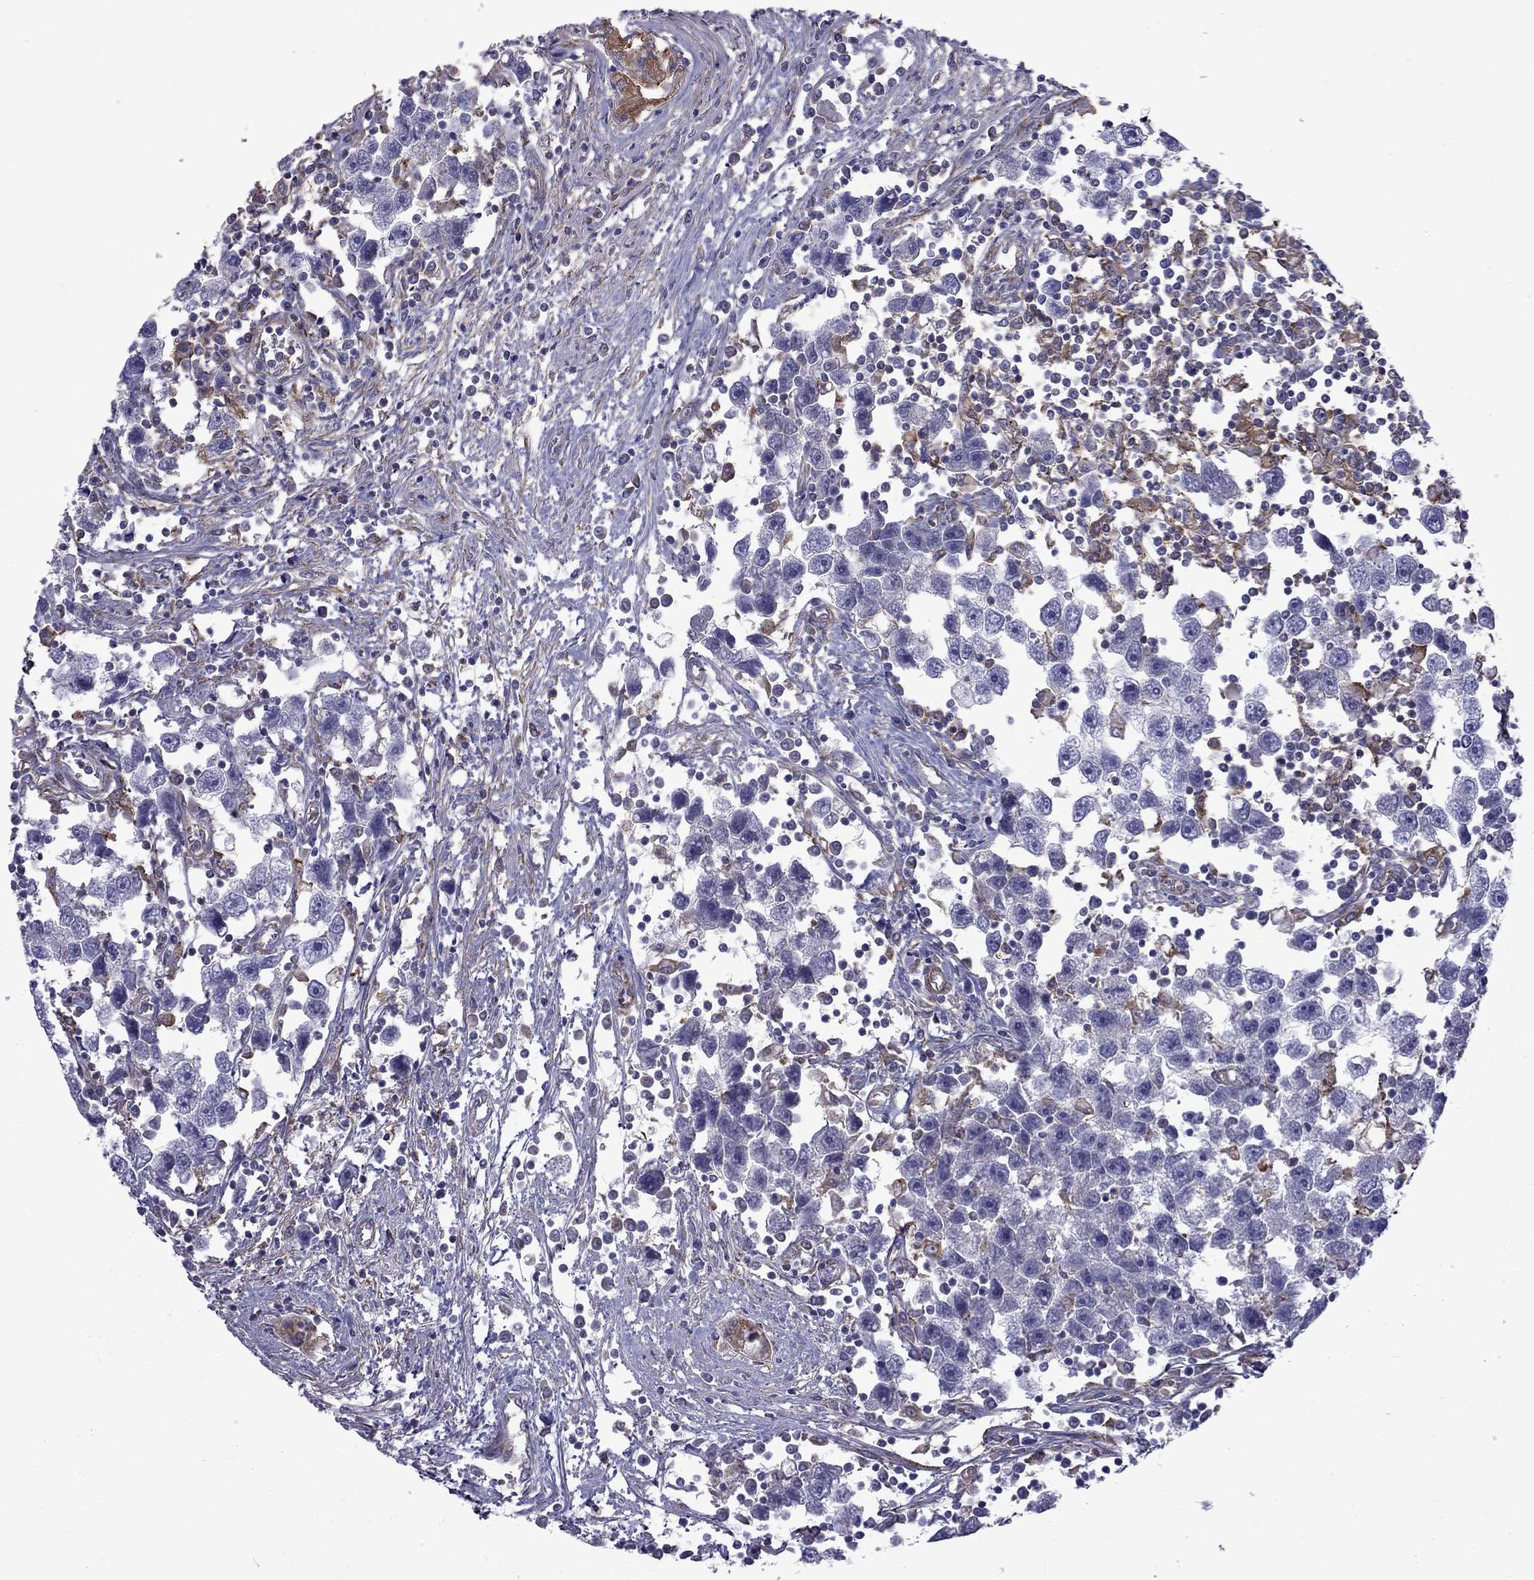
{"staining": {"intensity": "negative", "quantity": "none", "location": "none"}, "tissue": "testis cancer", "cell_type": "Tumor cells", "image_type": "cancer", "snomed": [{"axis": "morphology", "description": "Seminoma, NOS"}, {"axis": "topography", "description": "Testis"}], "caption": "The photomicrograph reveals no staining of tumor cells in testis cancer (seminoma).", "gene": "EIF4E3", "patient": {"sex": "male", "age": 30}}